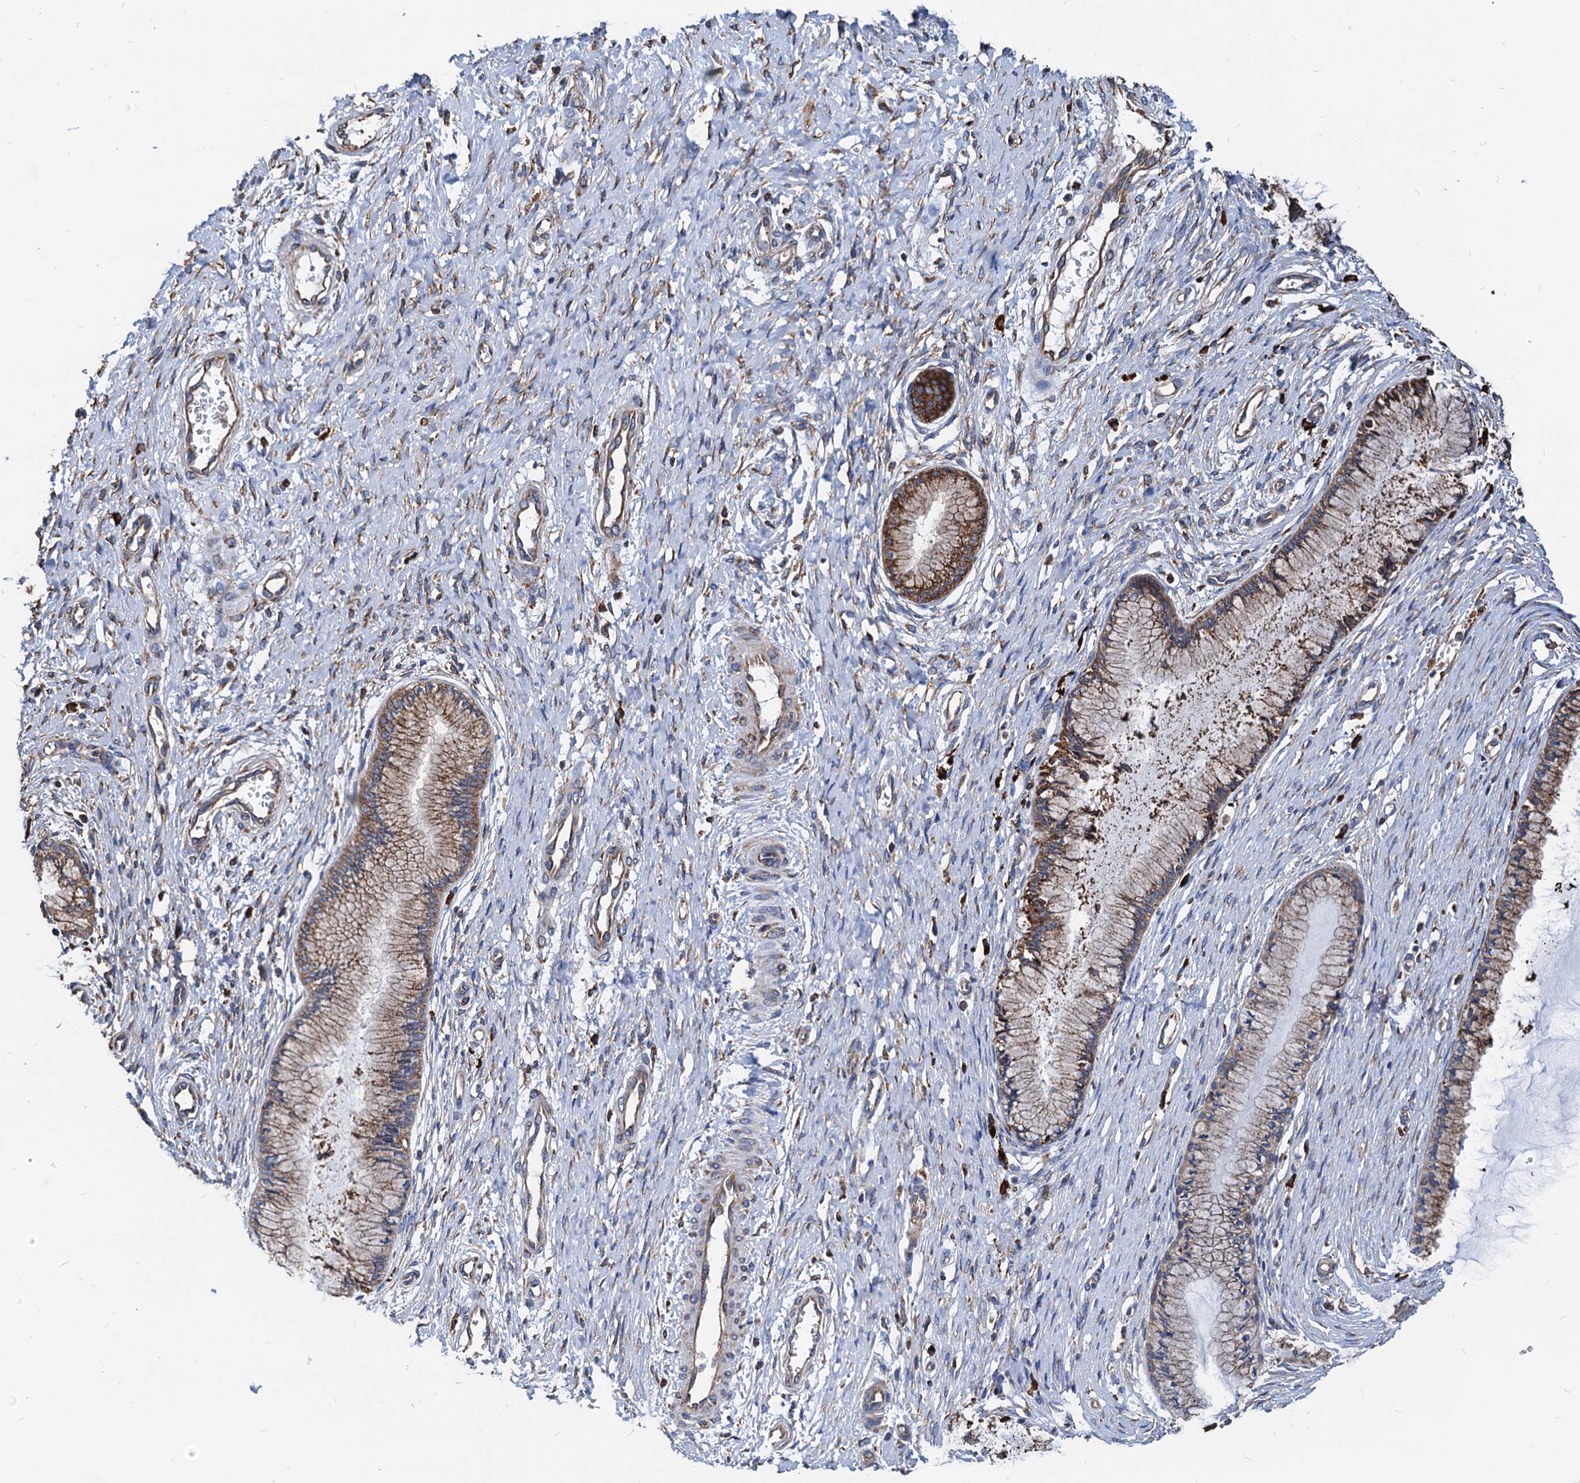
{"staining": {"intensity": "moderate", "quantity": ">75%", "location": "cytoplasmic/membranous"}, "tissue": "cervix", "cell_type": "Glandular cells", "image_type": "normal", "snomed": [{"axis": "morphology", "description": "Normal tissue, NOS"}, {"axis": "topography", "description": "Cervix"}], "caption": "Immunohistochemical staining of benign human cervix exhibits medium levels of moderate cytoplasmic/membranous positivity in approximately >75% of glandular cells. (DAB IHC, brown staining for protein, blue staining for nuclei).", "gene": "HSPA5", "patient": {"sex": "female", "age": 55}}